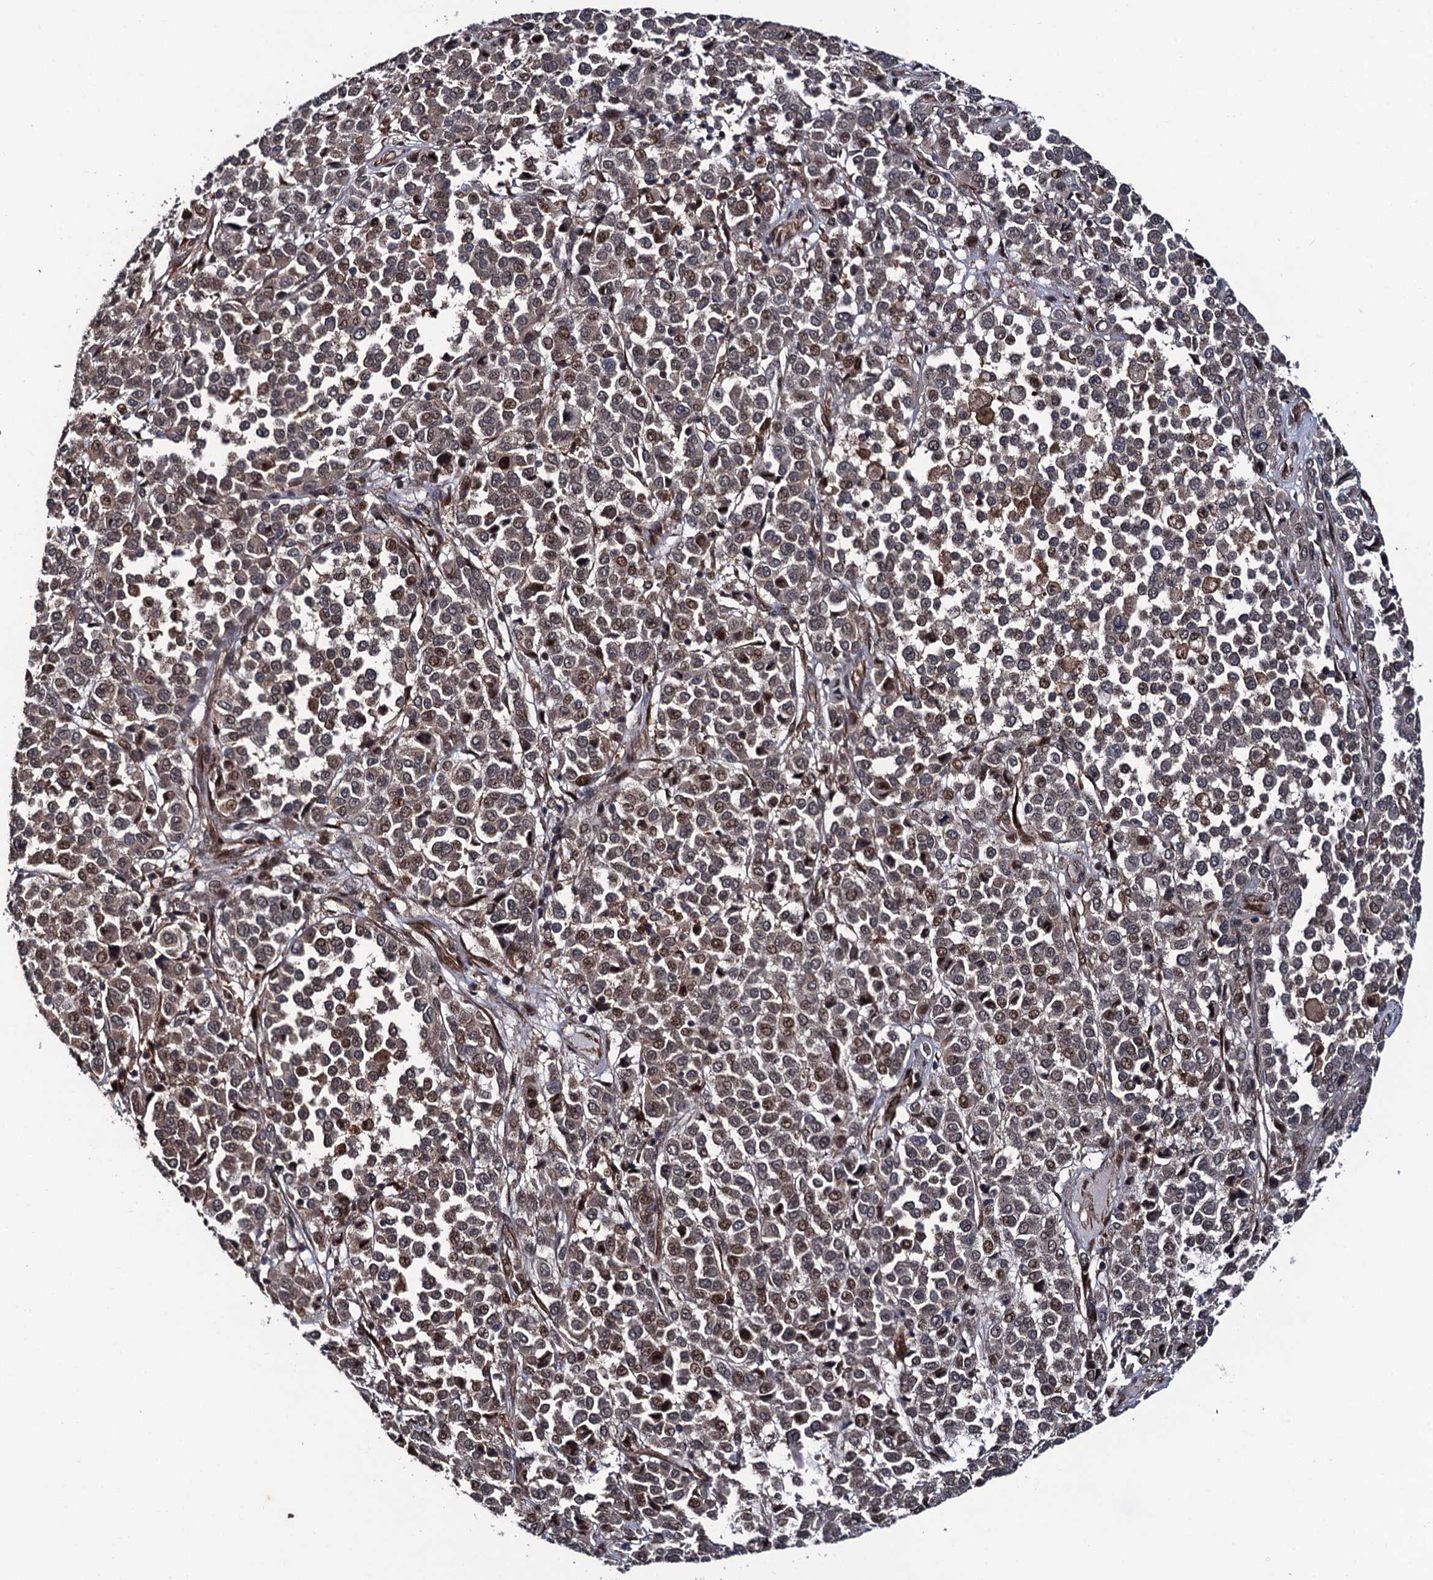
{"staining": {"intensity": "moderate", "quantity": ">75%", "location": "cytoplasmic/membranous,nuclear"}, "tissue": "melanoma", "cell_type": "Tumor cells", "image_type": "cancer", "snomed": [{"axis": "morphology", "description": "Malignant melanoma, Metastatic site"}, {"axis": "topography", "description": "Pancreas"}], "caption": "Immunohistochemical staining of melanoma shows moderate cytoplasmic/membranous and nuclear protein staining in approximately >75% of tumor cells. (IHC, brightfield microscopy, high magnification).", "gene": "CDC23", "patient": {"sex": "female", "age": 30}}